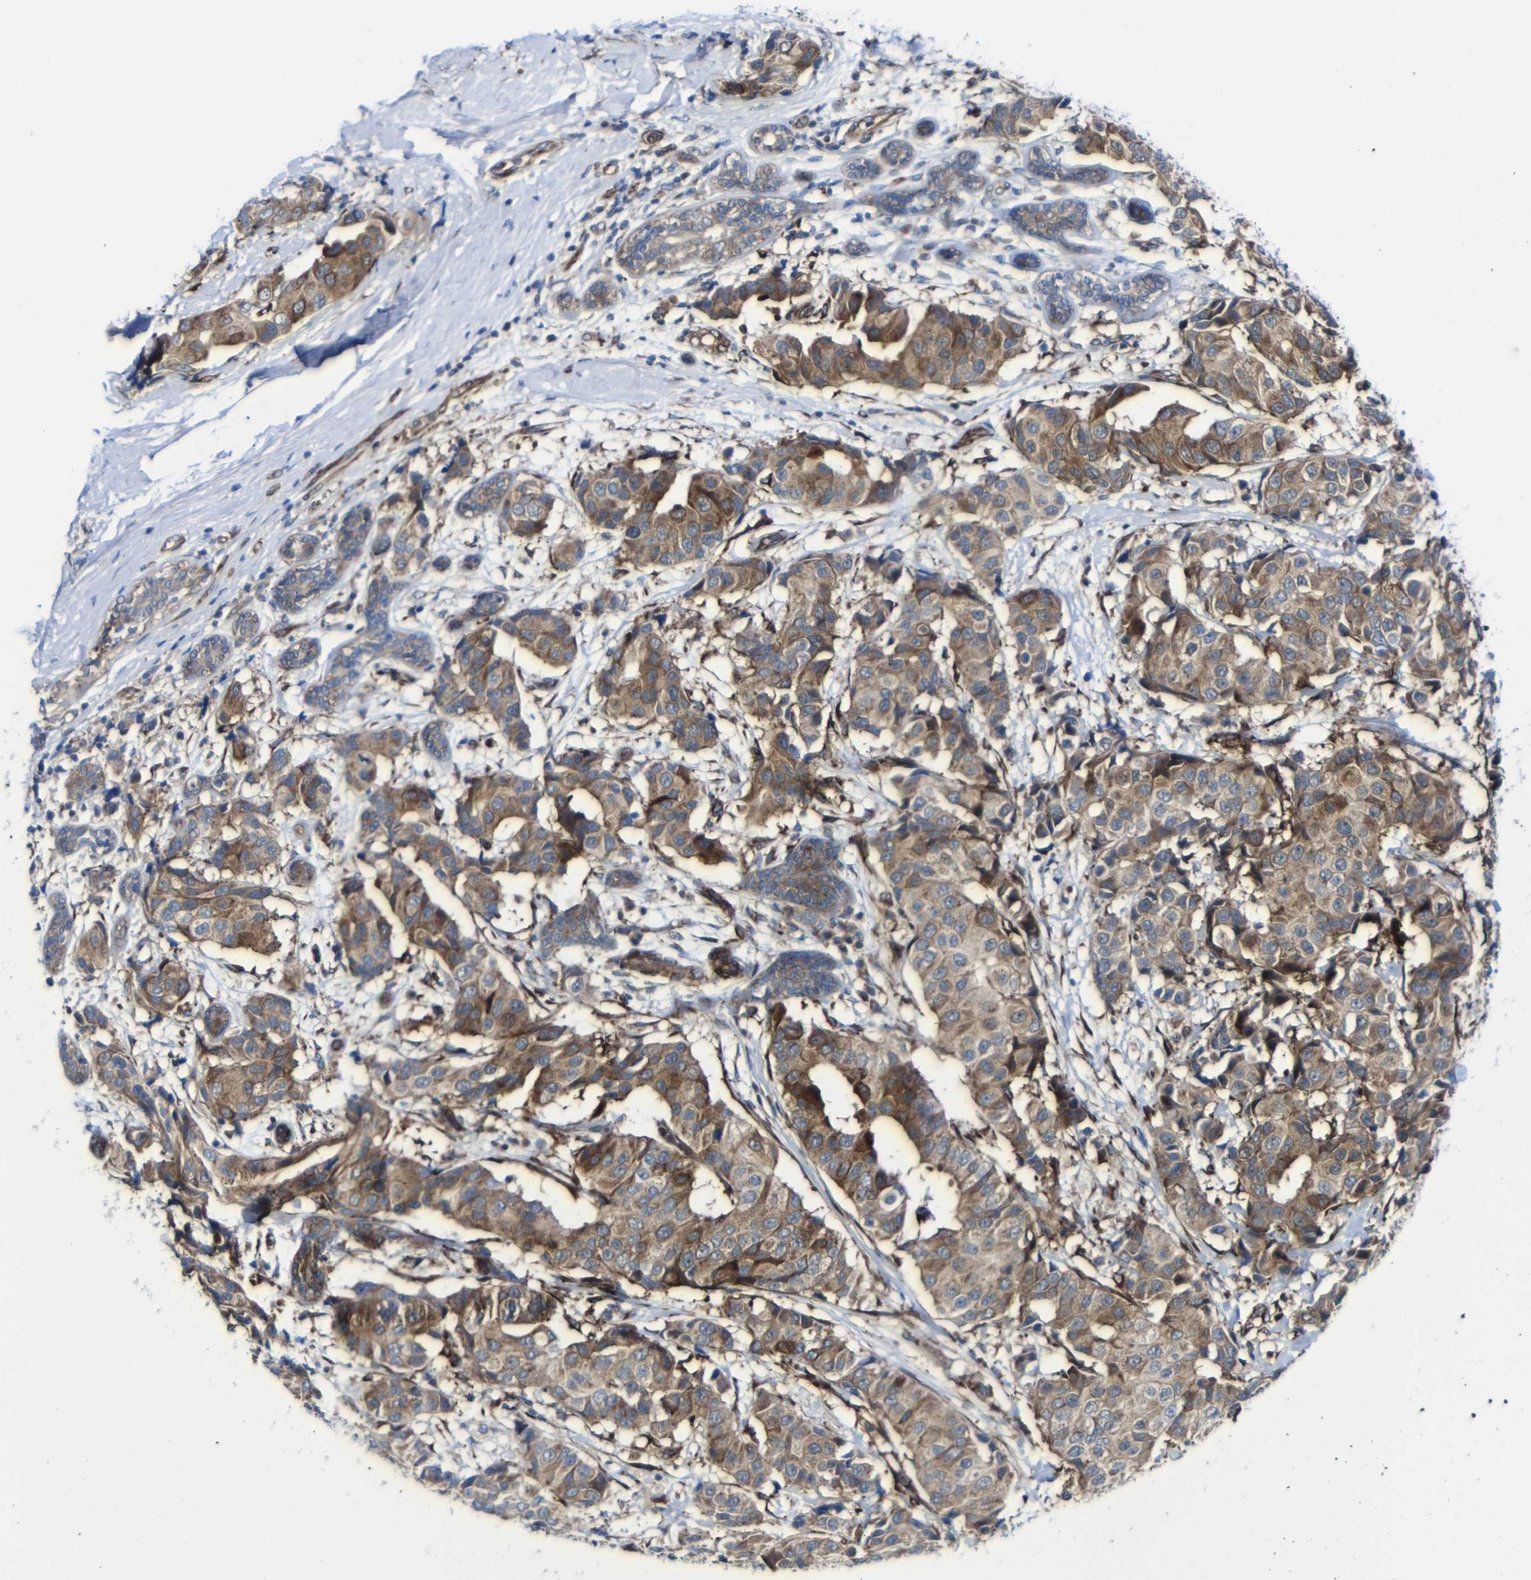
{"staining": {"intensity": "moderate", "quantity": ">75%", "location": "cytoplasmic/membranous"}, "tissue": "breast cancer", "cell_type": "Tumor cells", "image_type": "cancer", "snomed": [{"axis": "morphology", "description": "Normal tissue, NOS"}, {"axis": "morphology", "description": "Duct carcinoma"}, {"axis": "topography", "description": "Breast"}], "caption": "This histopathology image reveals immunohistochemistry (IHC) staining of human invasive ductal carcinoma (breast), with medium moderate cytoplasmic/membranous staining in approximately >75% of tumor cells.", "gene": "PARP14", "patient": {"sex": "female", "age": 39}}